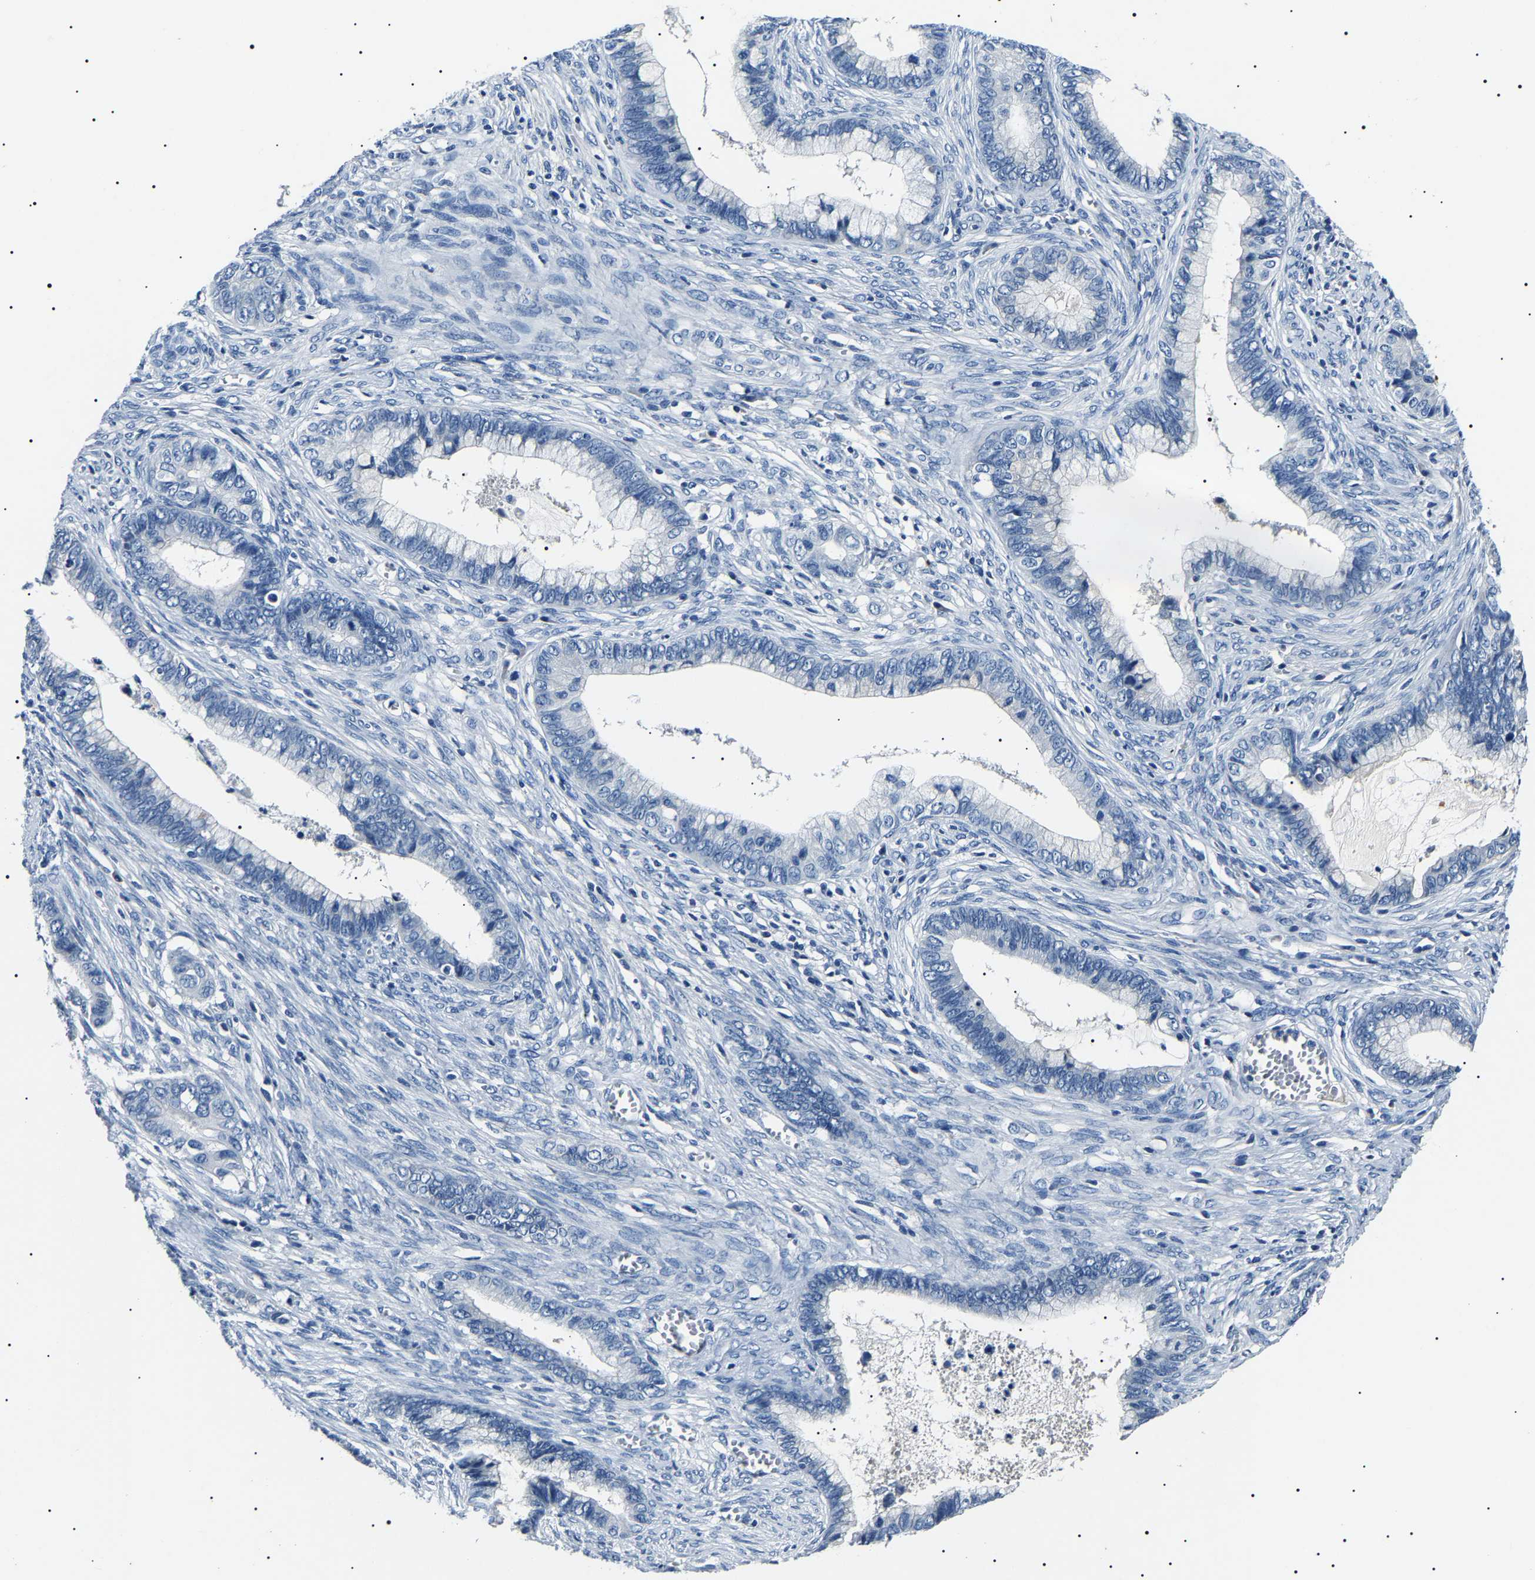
{"staining": {"intensity": "negative", "quantity": "none", "location": "none"}, "tissue": "cervical cancer", "cell_type": "Tumor cells", "image_type": "cancer", "snomed": [{"axis": "morphology", "description": "Adenocarcinoma, NOS"}, {"axis": "topography", "description": "Cervix"}], "caption": "Tumor cells show no significant expression in cervical cancer (adenocarcinoma). Brightfield microscopy of immunohistochemistry (IHC) stained with DAB (3,3'-diaminobenzidine) (brown) and hematoxylin (blue), captured at high magnification.", "gene": "KLK15", "patient": {"sex": "female", "age": 44}}